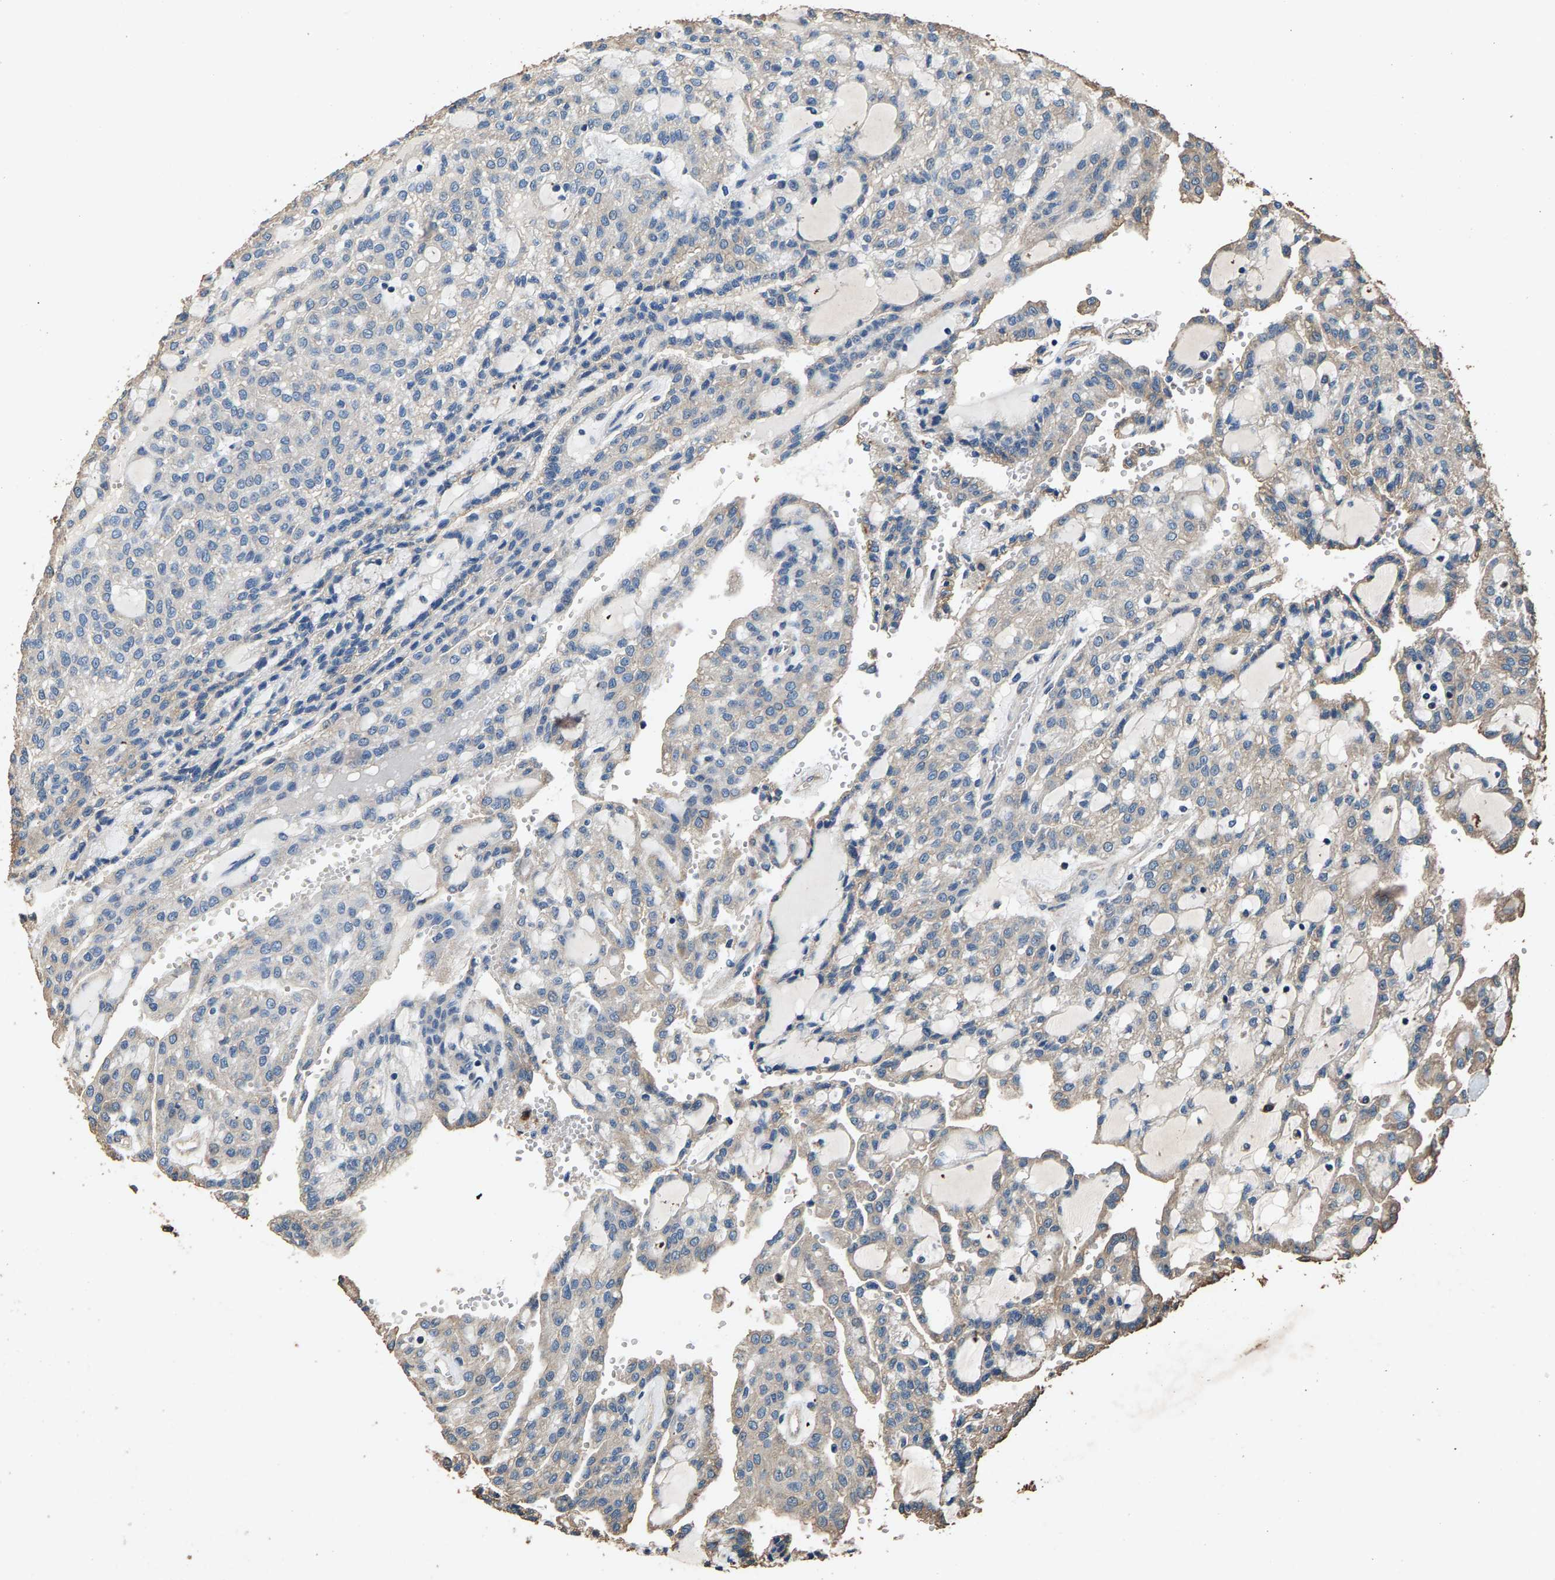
{"staining": {"intensity": "weak", "quantity": "<25%", "location": "cytoplasmic/membranous"}, "tissue": "renal cancer", "cell_type": "Tumor cells", "image_type": "cancer", "snomed": [{"axis": "morphology", "description": "Adenocarcinoma, NOS"}, {"axis": "topography", "description": "Kidney"}], "caption": "Immunohistochemical staining of renal cancer (adenocarcinoma) reveals no significant staining in tumor cells.", "gene": "MRPL27", "patient": {"sex": "male", "age": 63}}